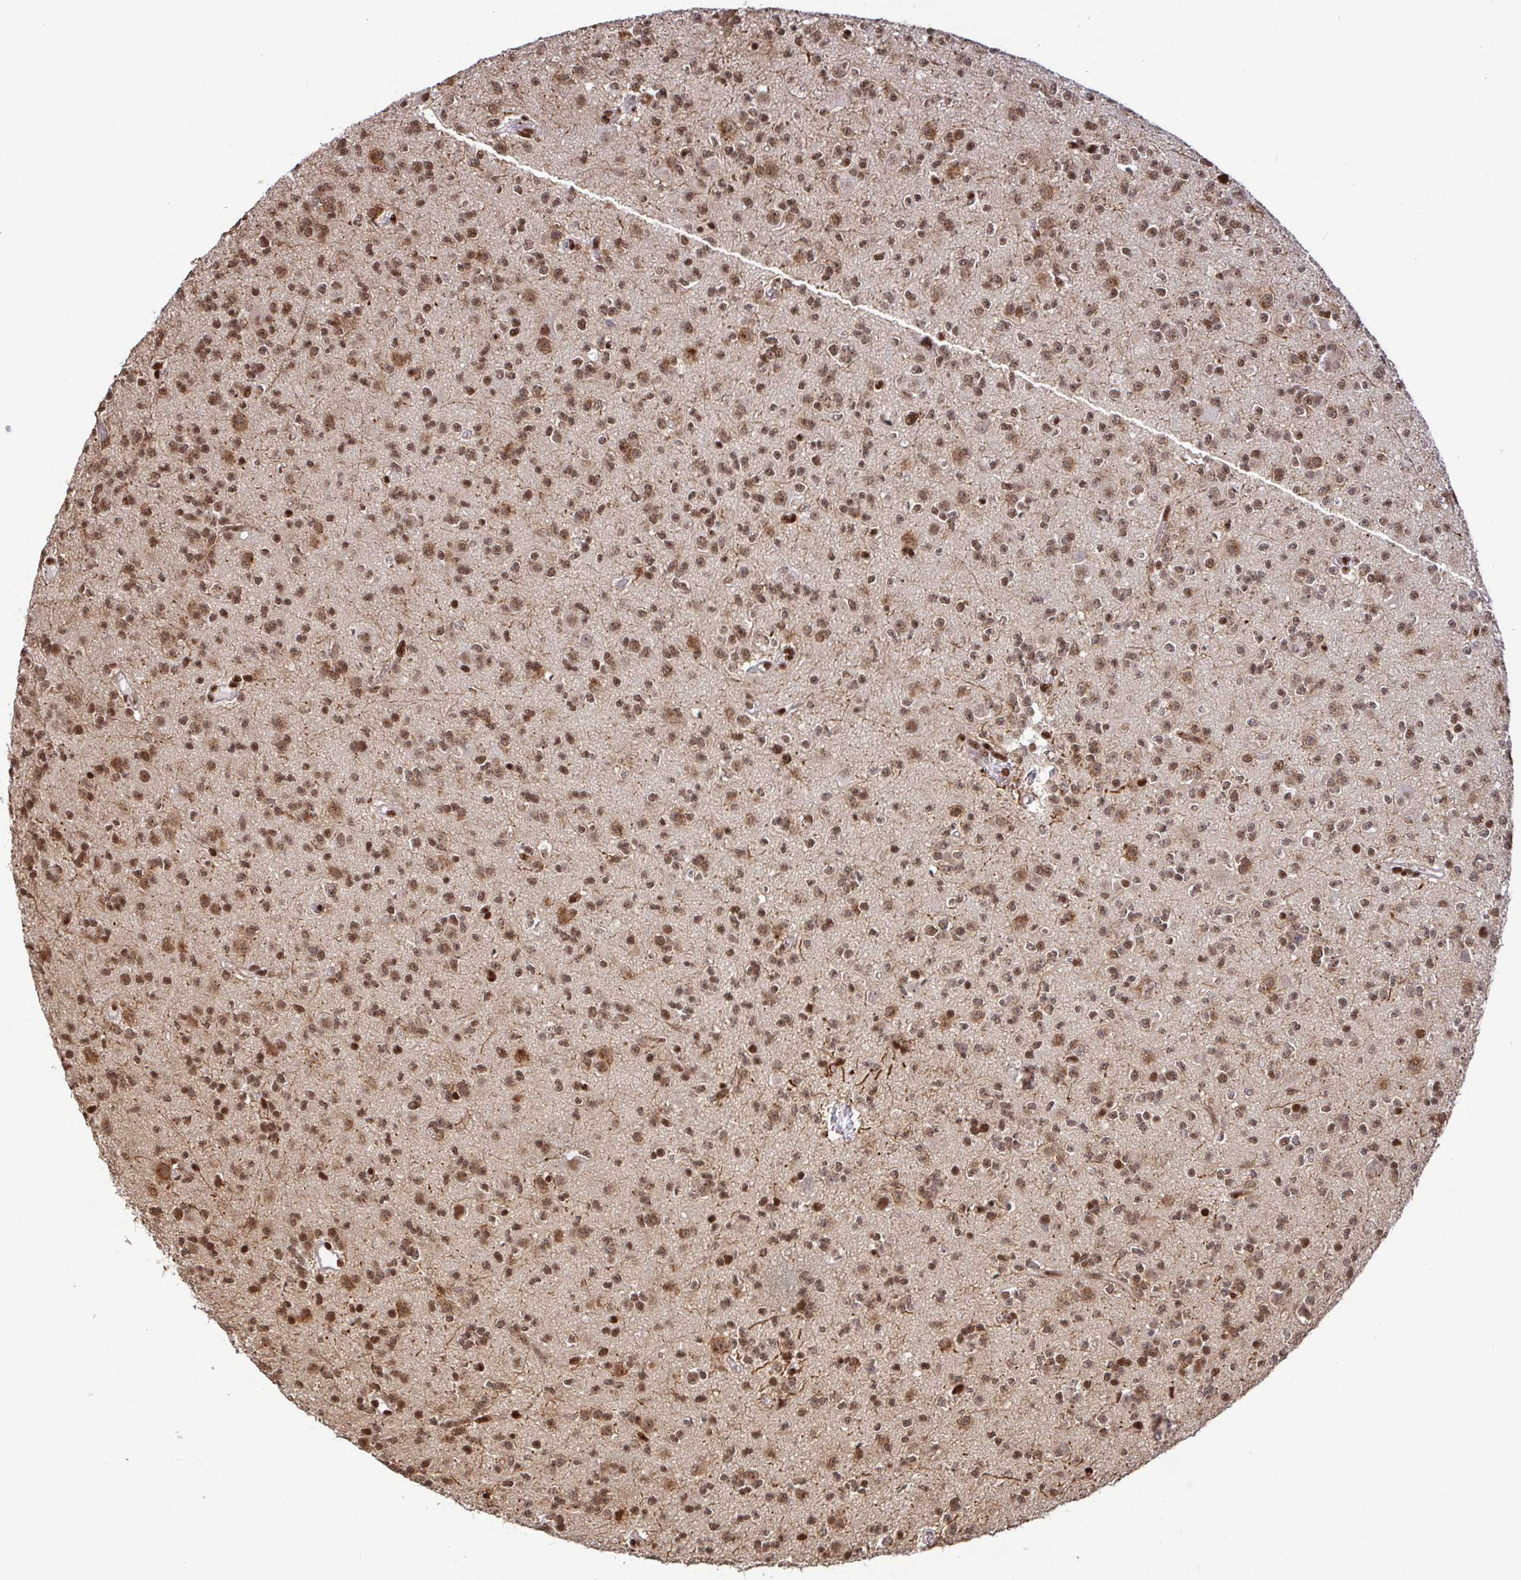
{"staining": {"intensity": "moderate", "quantity": ">75%", "location": "cytoplasmic/membranous,nuclear"}, "tissue": "glioma", "cell_type": "Tumor cells", "image_type": "cancer", "snomed": [{"axis": "morphology", "description": "Glioma, malignant, High grade"}, {"axis": "topography", "description": "Brain"}], "caption": "Protein analysis of glioma tissue displays moderate cytoplasmic/membranous and nuclear expression in about >75% of tumor cells. (Stains: DAB (3,3'-diaminobenzidine) in brown, nuclei in blue, Microscopy: brightfield microscopy at high magnification).", "gene": "SP3", "patient": {"sex": "male", "age": 36}}